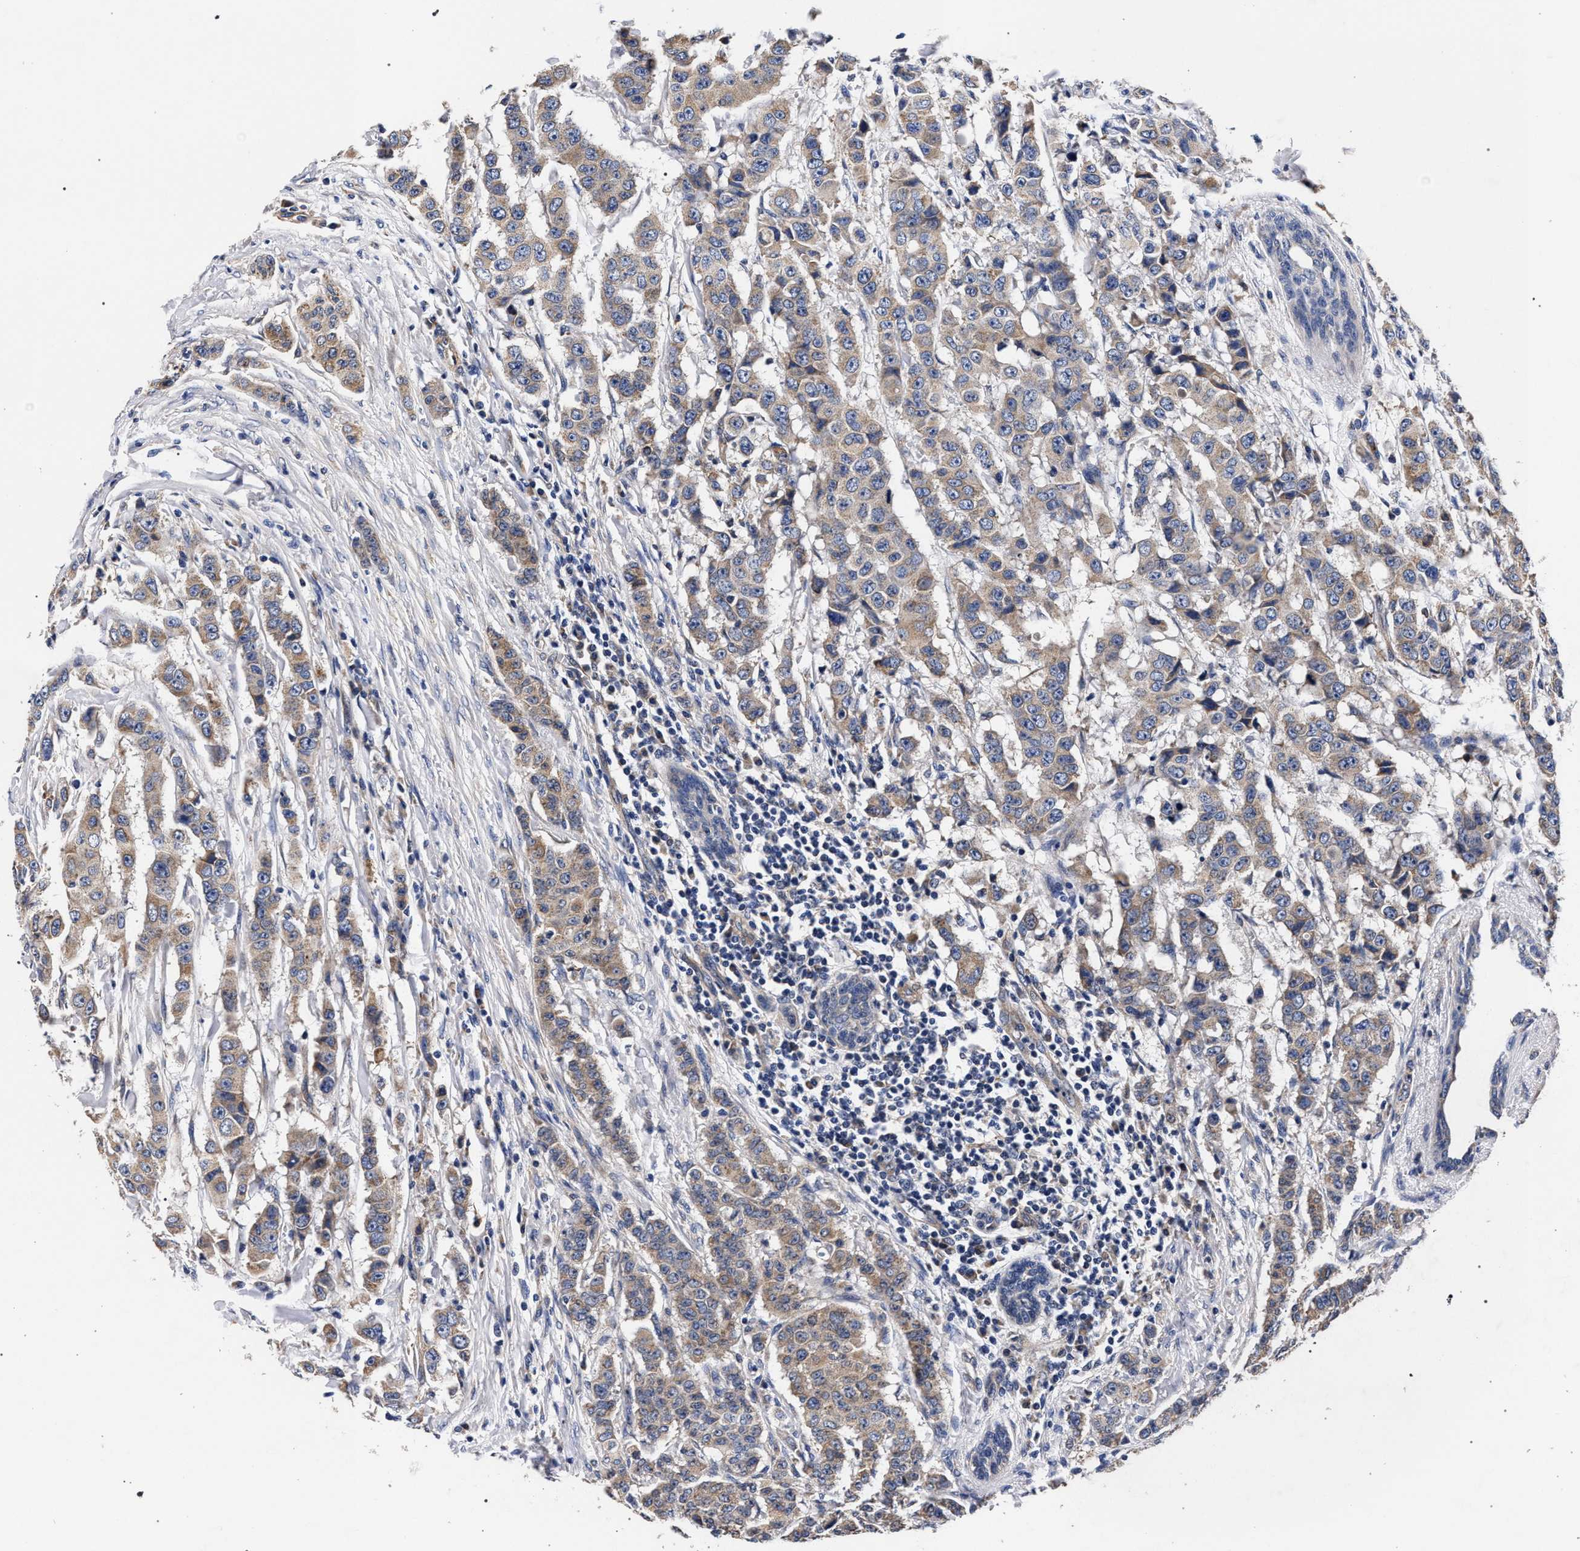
{"staining": {"intensity": "weak", "quantity": "25%-75%", "location": "cytoplasmic/membranous"}, "tissue": "breast cancer", "cell_type": "Tumor cells", "image_type": "cancer", "snomed": [{"axis": "morphology", "description": "Duct carcinoma"}, {"axis": "topography", "description": "Breast"}], "caption": "Protein expression analysis of invasive ductal carcinoma (breast) displays weak cytoplasmic/membranous staining in approximately 25%-75% of tumor cells. Immunohistochemistry (ihc) stains the protein of interest in brown and the nuclei are stained blue.", "gene": "CFAP95", "patient": {"sex": "female", "age": 40}}